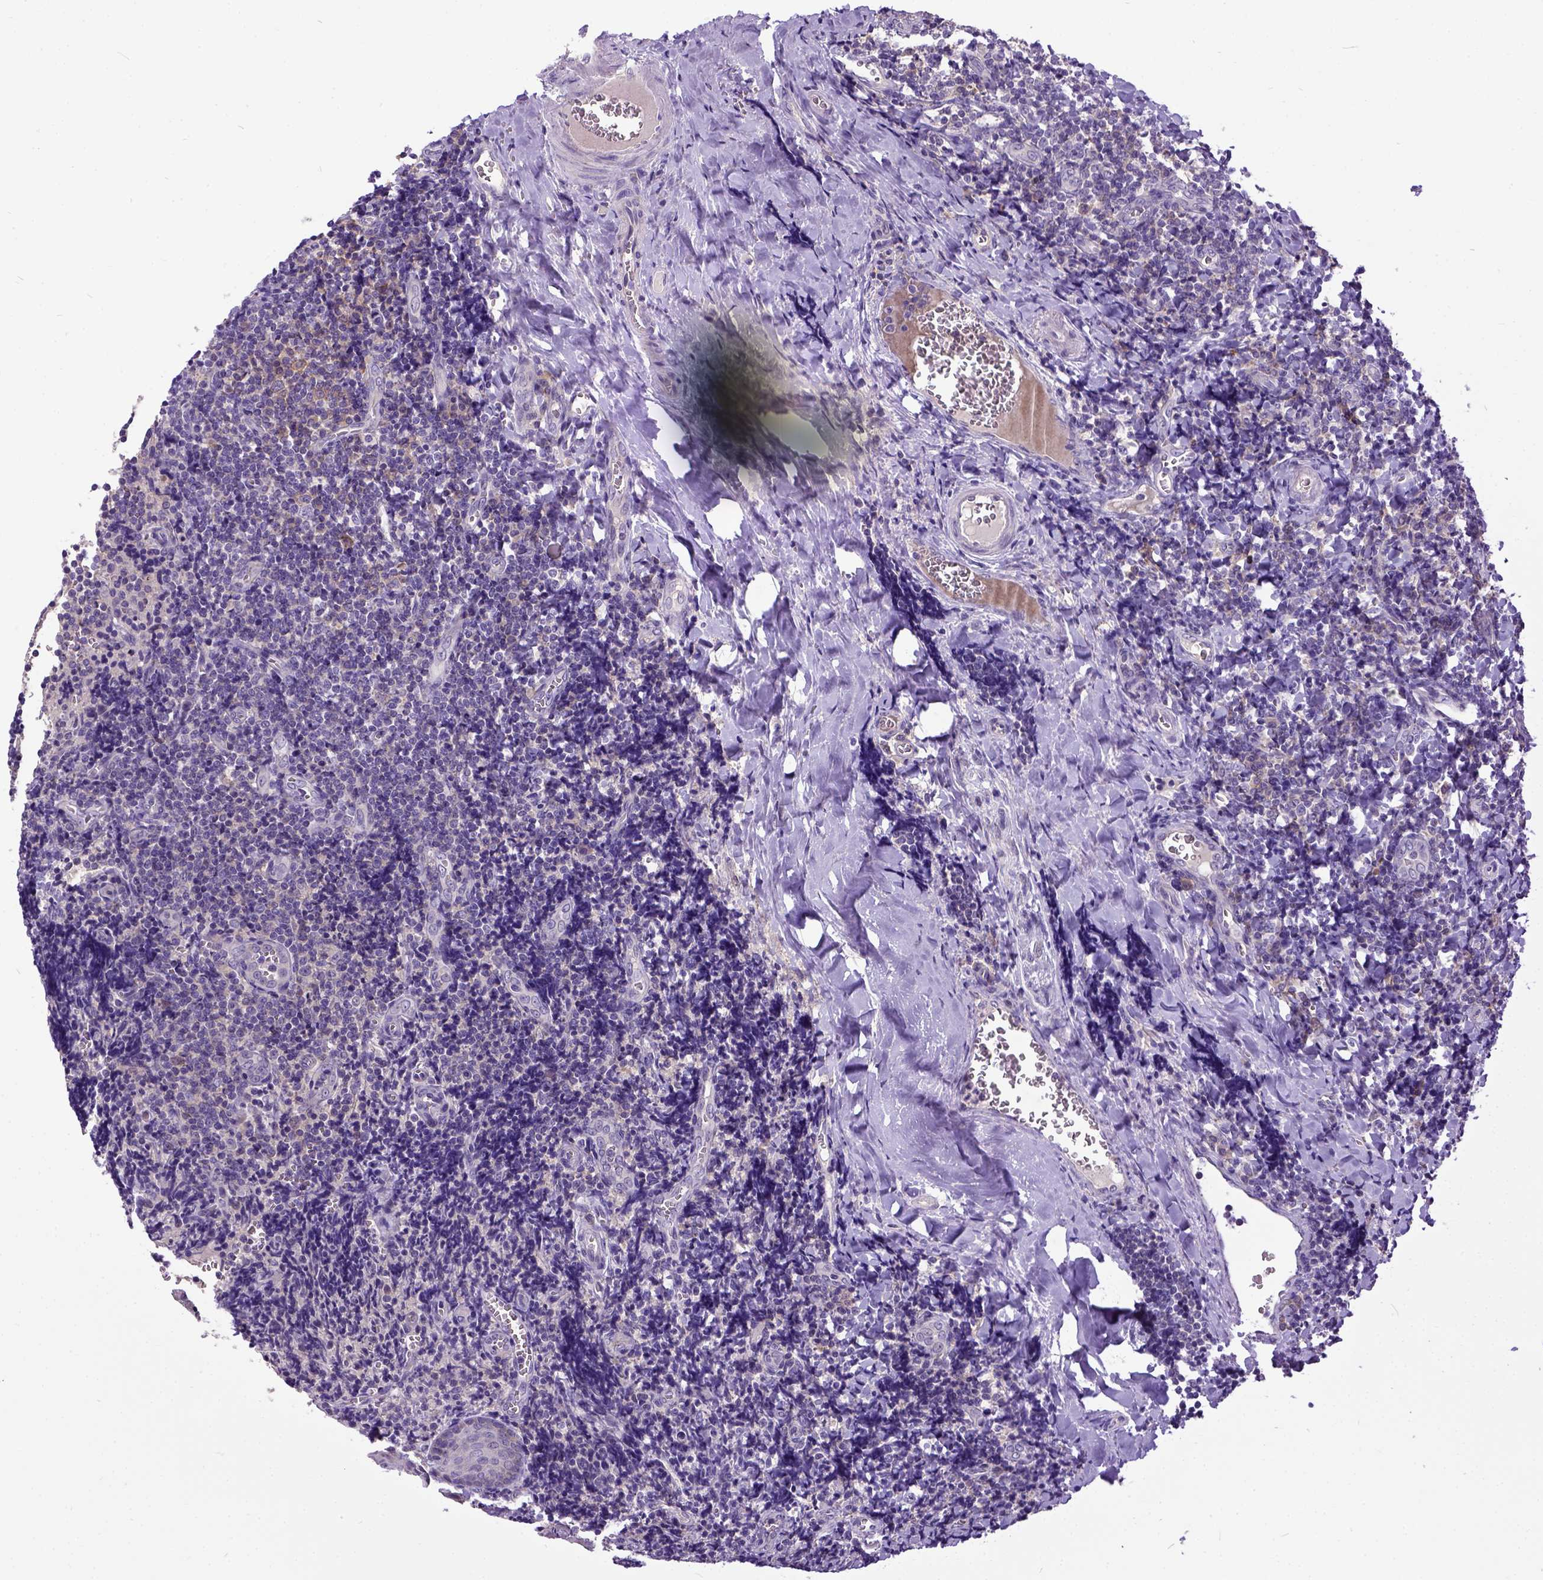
{"staining": {"intensity": "negative", "quantity": "none", "location": "none"}, "tissue": "tonsil", "cell_type": "Germinal center cells", "image_type": "normal", "snomed": [{"axis": "morphology", "description": "Normal tissue, NOS"}, {"axis": "morphology", "description": "Inflammation, NOS"}, {"axis": "topography", "description": "Tonsil"}], "caption": "This is a micrograph of IHC staining of normal tonsil, which shows no expression in germinal center cells.", "gene": "NEK5", "patient": {"sex": "female", "age": 31}}